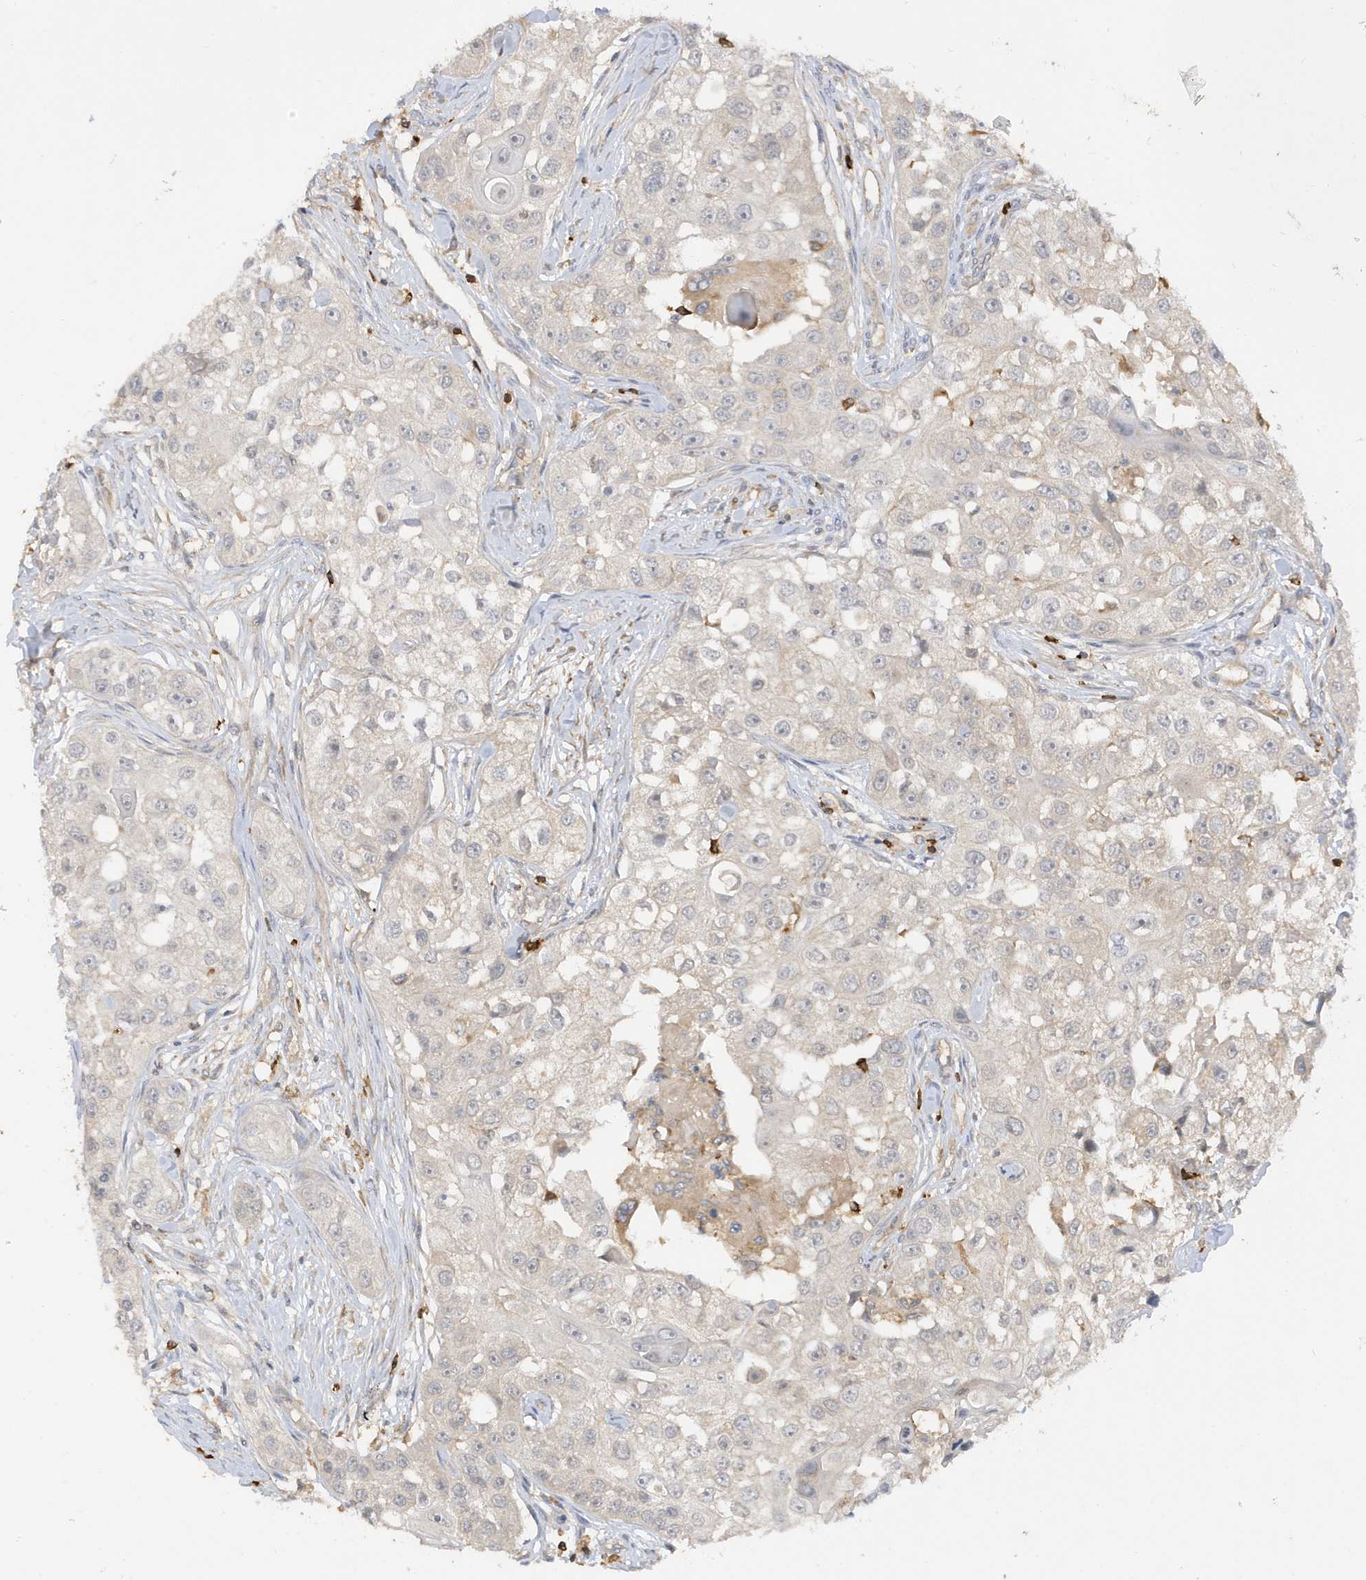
{"staining": {"intensity": "negative", "quantity": "none", "location": "none"}, "tissue": "head and neck cancer", "cell_type": "Tumor cells", "image_type": "cancer", "snomed": [{"axis": "morphology", "description": "Normal tissue, NOS"}, {"axis": "morphology", "description": "Squamous cell carcinoma, NOS"}, {"axis": "topography", "description": "Skeletal muscle"}, {"axis": "topography", "description": "Head-Neck"}], "caption": "Immunohistochemistry (IHC) of human head and neck cancer (squamous cell carcinoma) exhibits no positivity in tumor cells. Brightfield microscopy of immunohistochemistry (IHC) stained with DAB (3,3'-diaminobenzidine) (brown) and hematoxylin (blue), captured at high magnification.", "gene": "PHACTR2", "patient": {"sex": "male", "age": 51}}